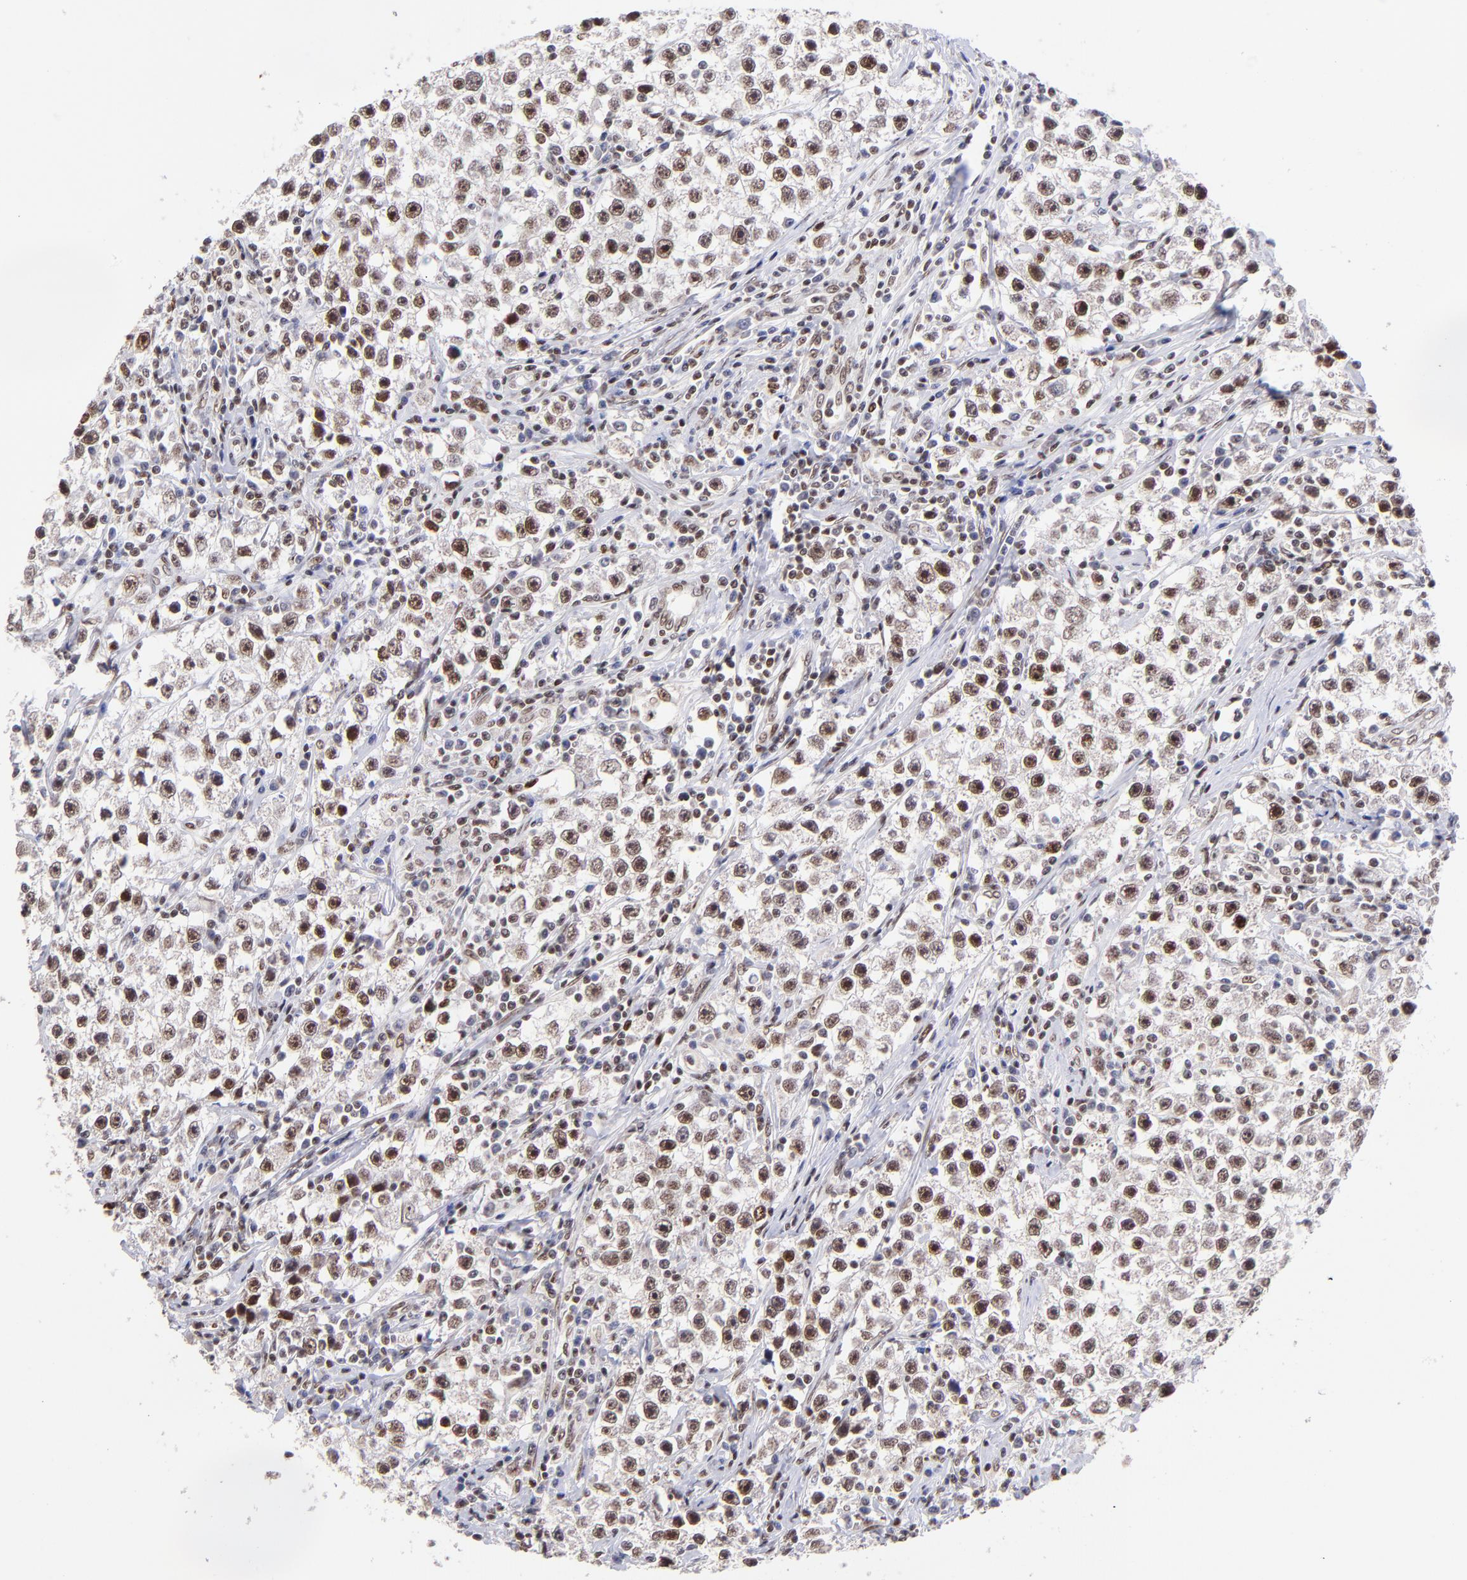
{"staining": {"intensity": "moderate", "quantity": ">75%", "location": "nuclear"}, "tissue": "testis cancer", "cell_type": "Tumor cells", "image_type": "cancer", "snomed": [{"axis": "morphology", "description": "Seminoma, NOS"}, {"axis": "topography", "description": "Testis"}], "caption": "Protein staining of testis seminoma tissue reveals moderate nuclear staining in about >75% of tumor cells. The protein is shown in brown color, while the nuclei are stained blue.", "gene": "MIDEAS", "patient": {"sex": "male", "age": 35}}